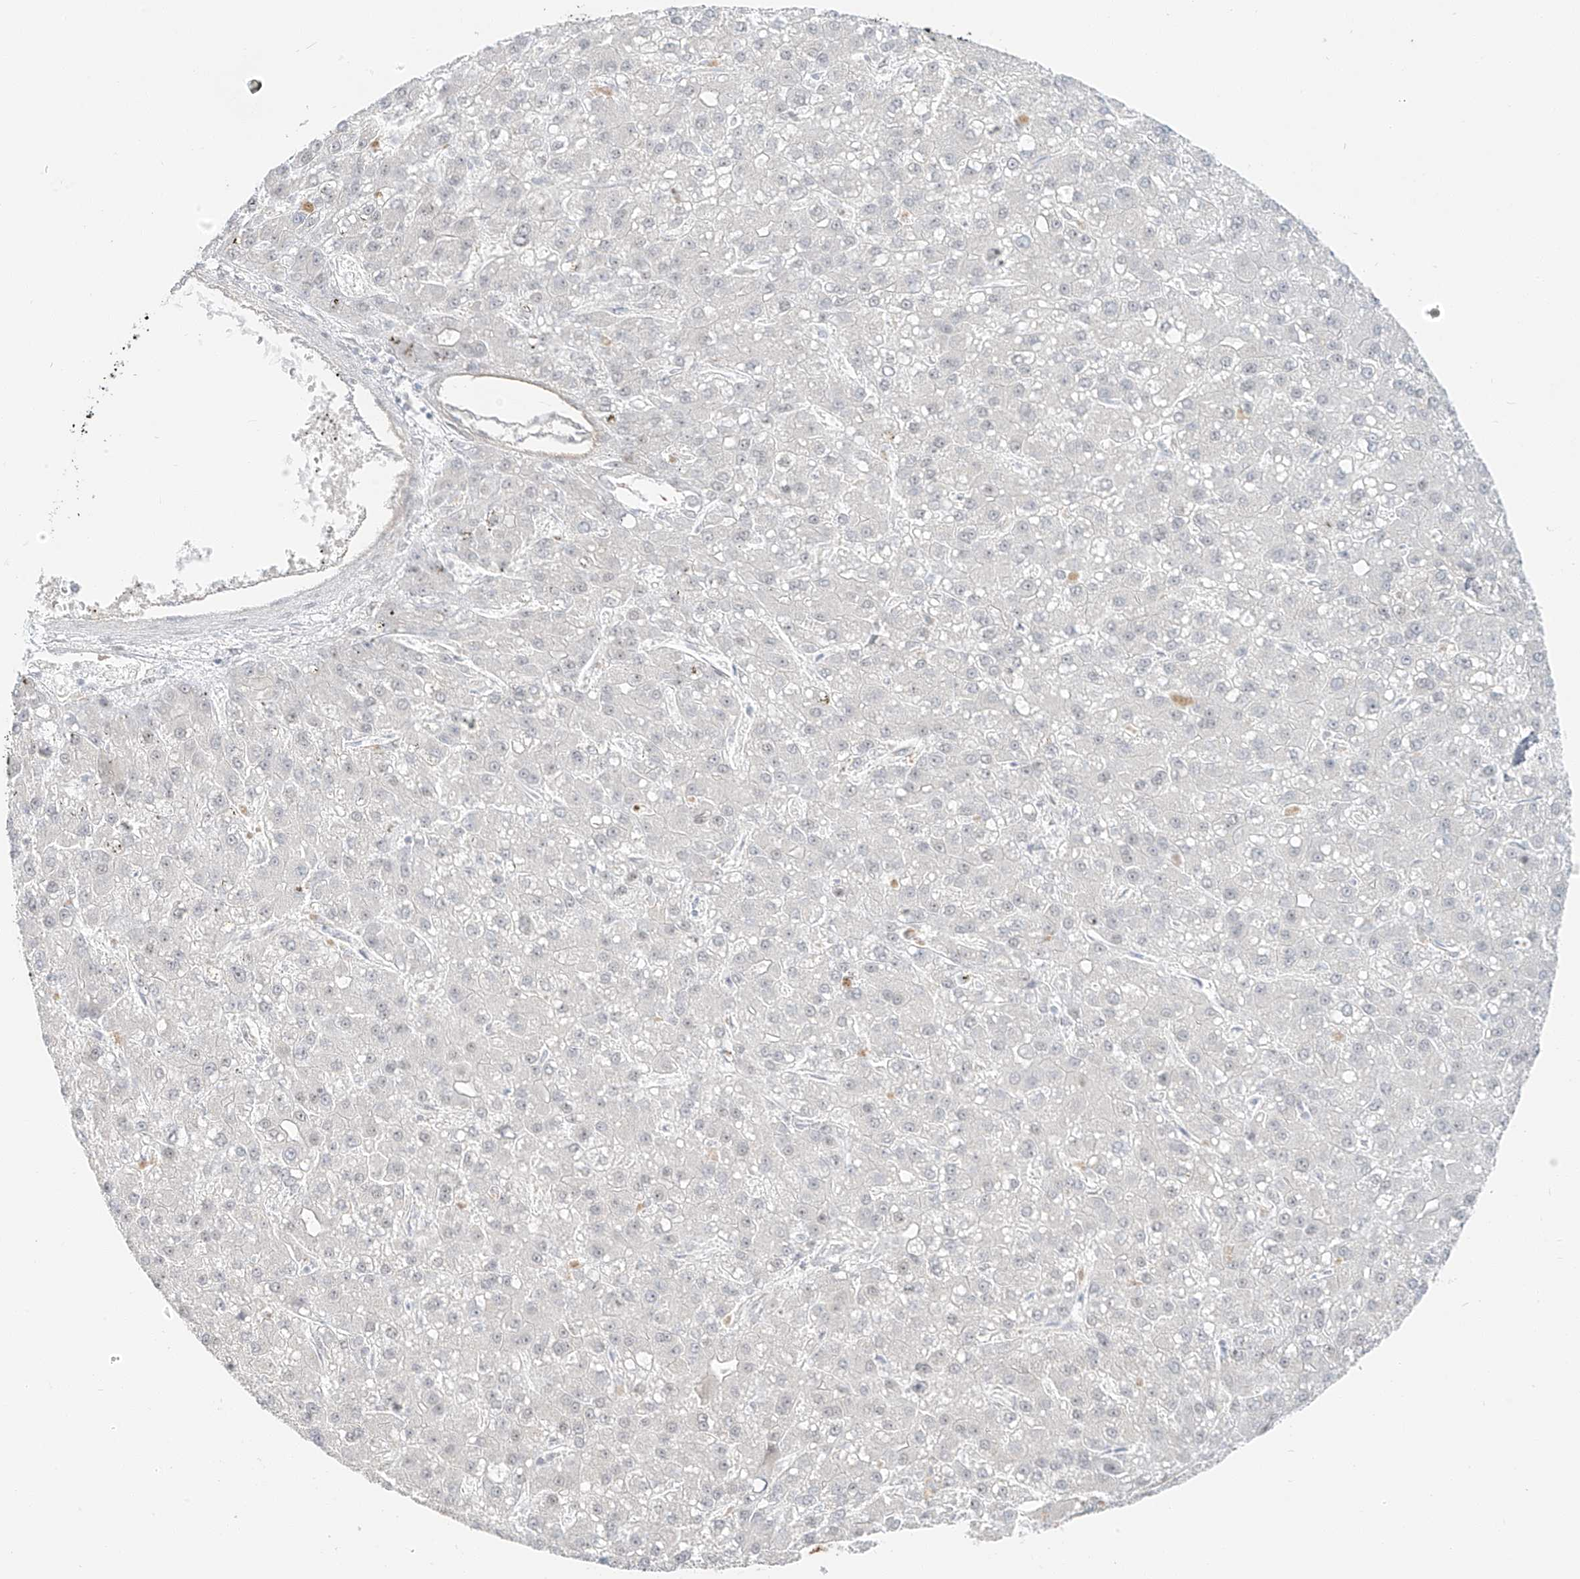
{"staining": {"intensity": "negative", "quantity": "none", "location": "none"}, "tissue": "liver cancer", "cell_type": "Tumor cells", "image_type": "cancer", "snomed": [{"axis": "morphology", "description": "Carcinoma, Hepatocellular, NOS"}, {"axis": "topography", "description": "Liver"}], "caption": "This photomicrograph is of liver cancer (hepatocellular carcinoma) stained with immunohistochemistry (IHC) to label a protein in brown with the nuclei are counter-stained blue. There is no staining in tumor cells. (DAB (3,3'-diaminobenzidine) IHC, high magnification).", "gene": "ZNF774", "patient": {"sex": "male", "age": 67}}